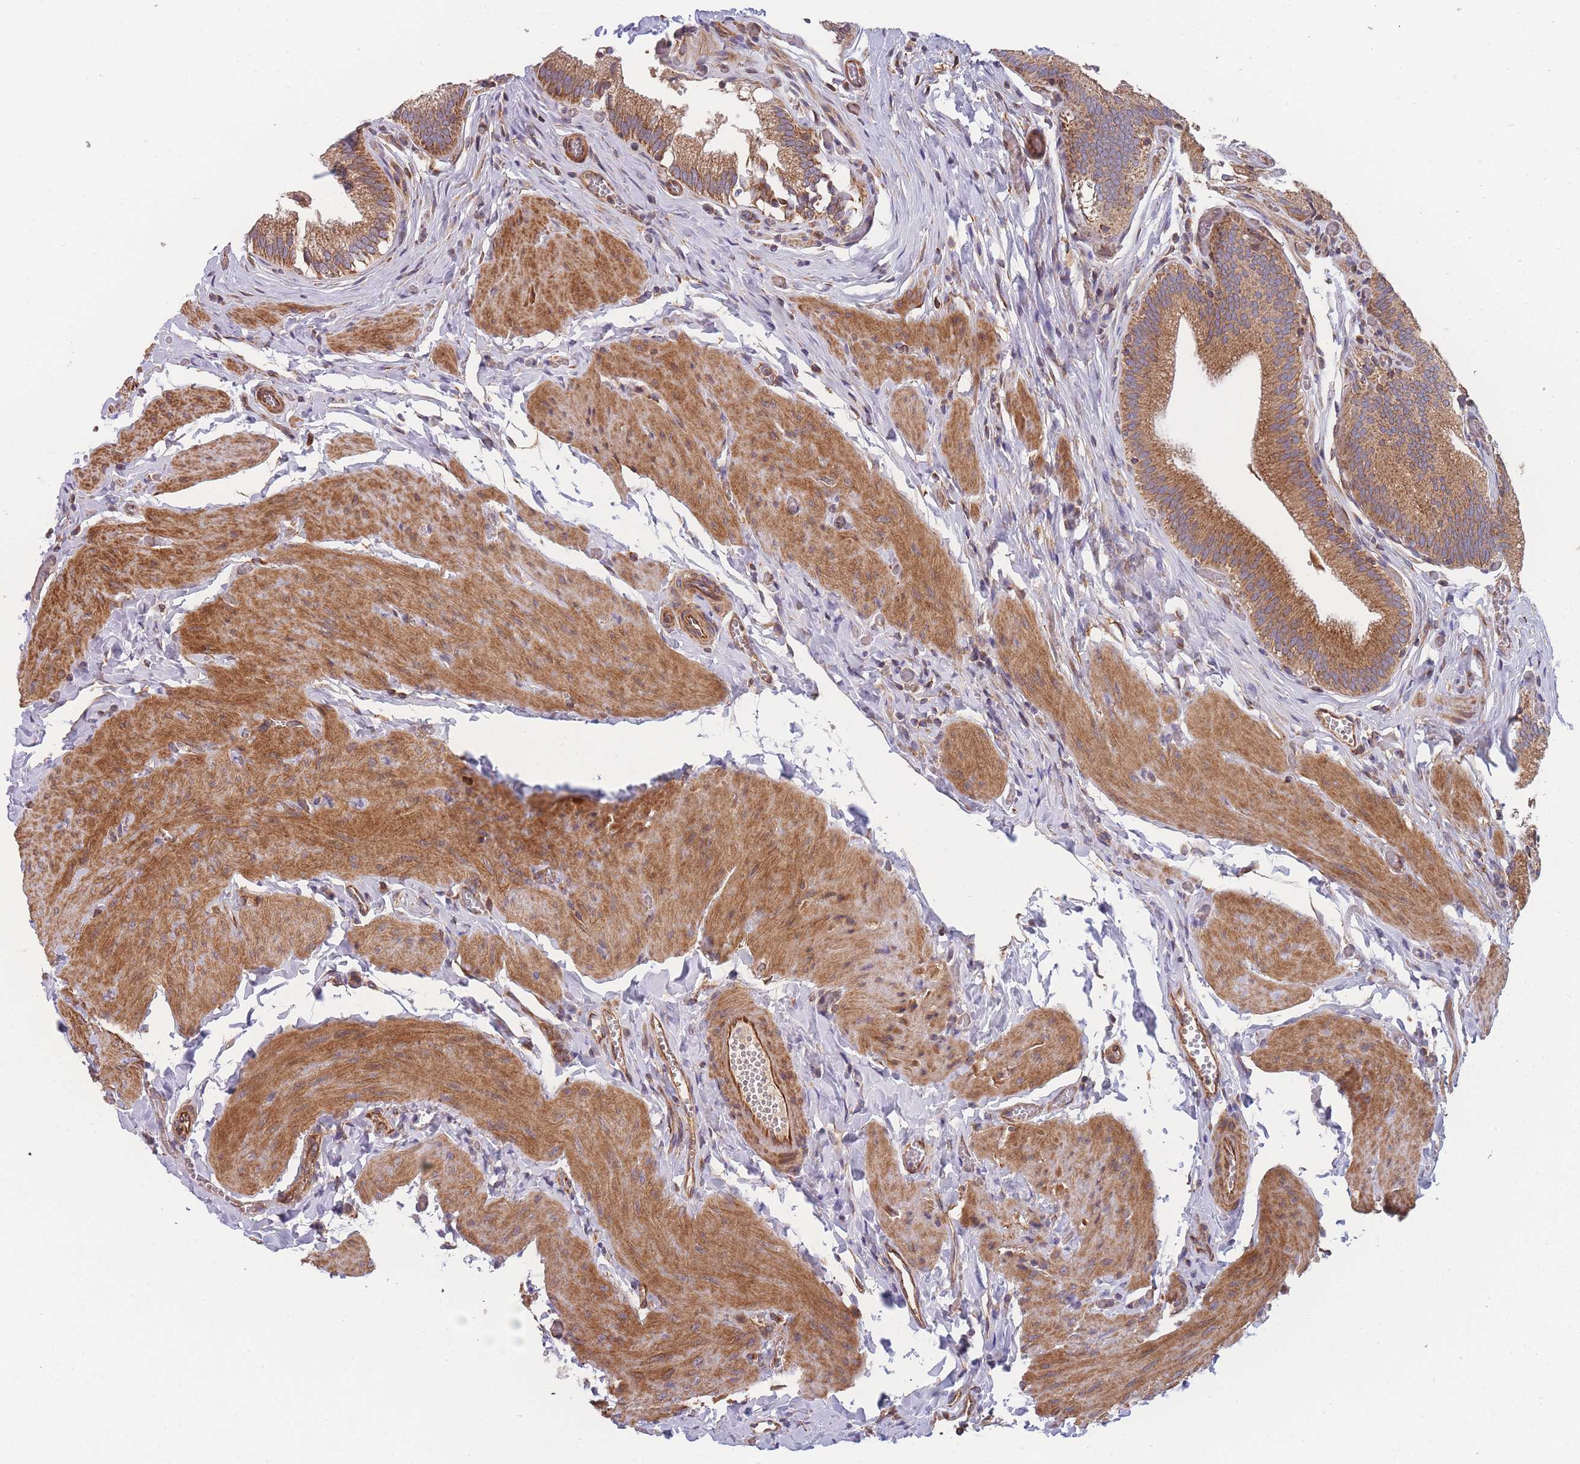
{"staining": {"intensity": "moderate", "quantity": ">75%", "location": "cytoplasmic/membranous"}, "tissue": "gallbladder", "cell_type": "Glandular cells", "image_type": "normal", "snomed": [{"axis": "morphology", "description": "Normal tissue, NOS"}, {"axis": "topography", "description": "Gallbladder"}, {"axis": "topography", "description": "Peripheral nerve tissue"}], "caption": "A brown stain labels moderate cytoplasmic/membranous expression of a protein in glandular cells of benign human gallbladder.", "gene": "MTRES1", "patient": {"sex": "male", "age": 17}}